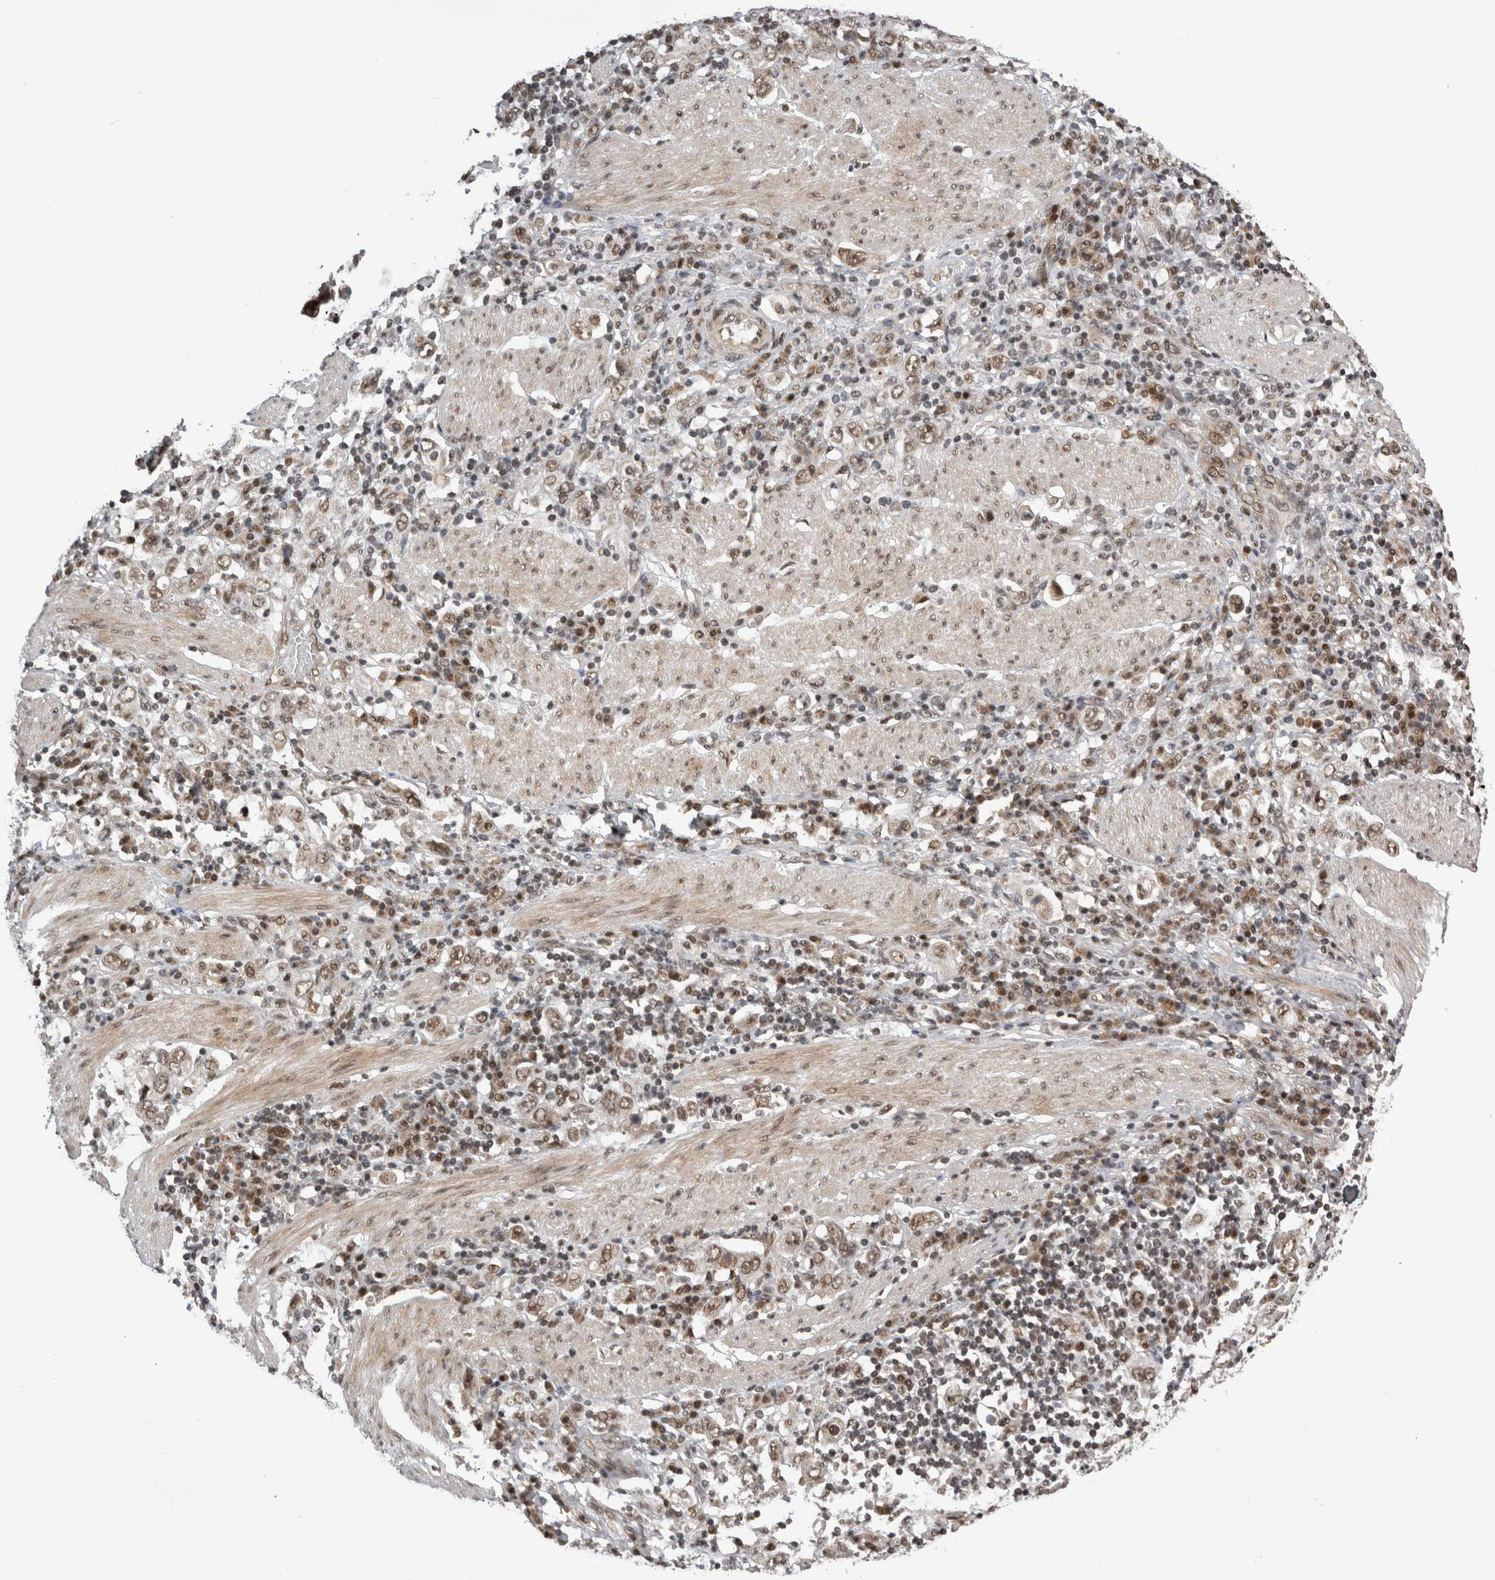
{"staining": {"intensity": "weak", "quantity": ">75%", "location": "nuclear"}, "tissue": "stomach cancer", "cell_type": "Tumor cells", "image_type": "cancer", "snomed": [{"axis": "morphology", "description": "Adenocarcinoma, NOS"}, {"axis": "topography", "description": "Stomach, upper"}], "caption": "Protein analysis of stomach adenocarcinoma tissue reveals weak nuclear expression in about >75% of tumor cells. (DAB (3,3'-diaminobenzidine) IHC with brightfield microscopy, high magnification).", "gene": "CPSF2", "patient": {"sex": "male", "age": 62}}